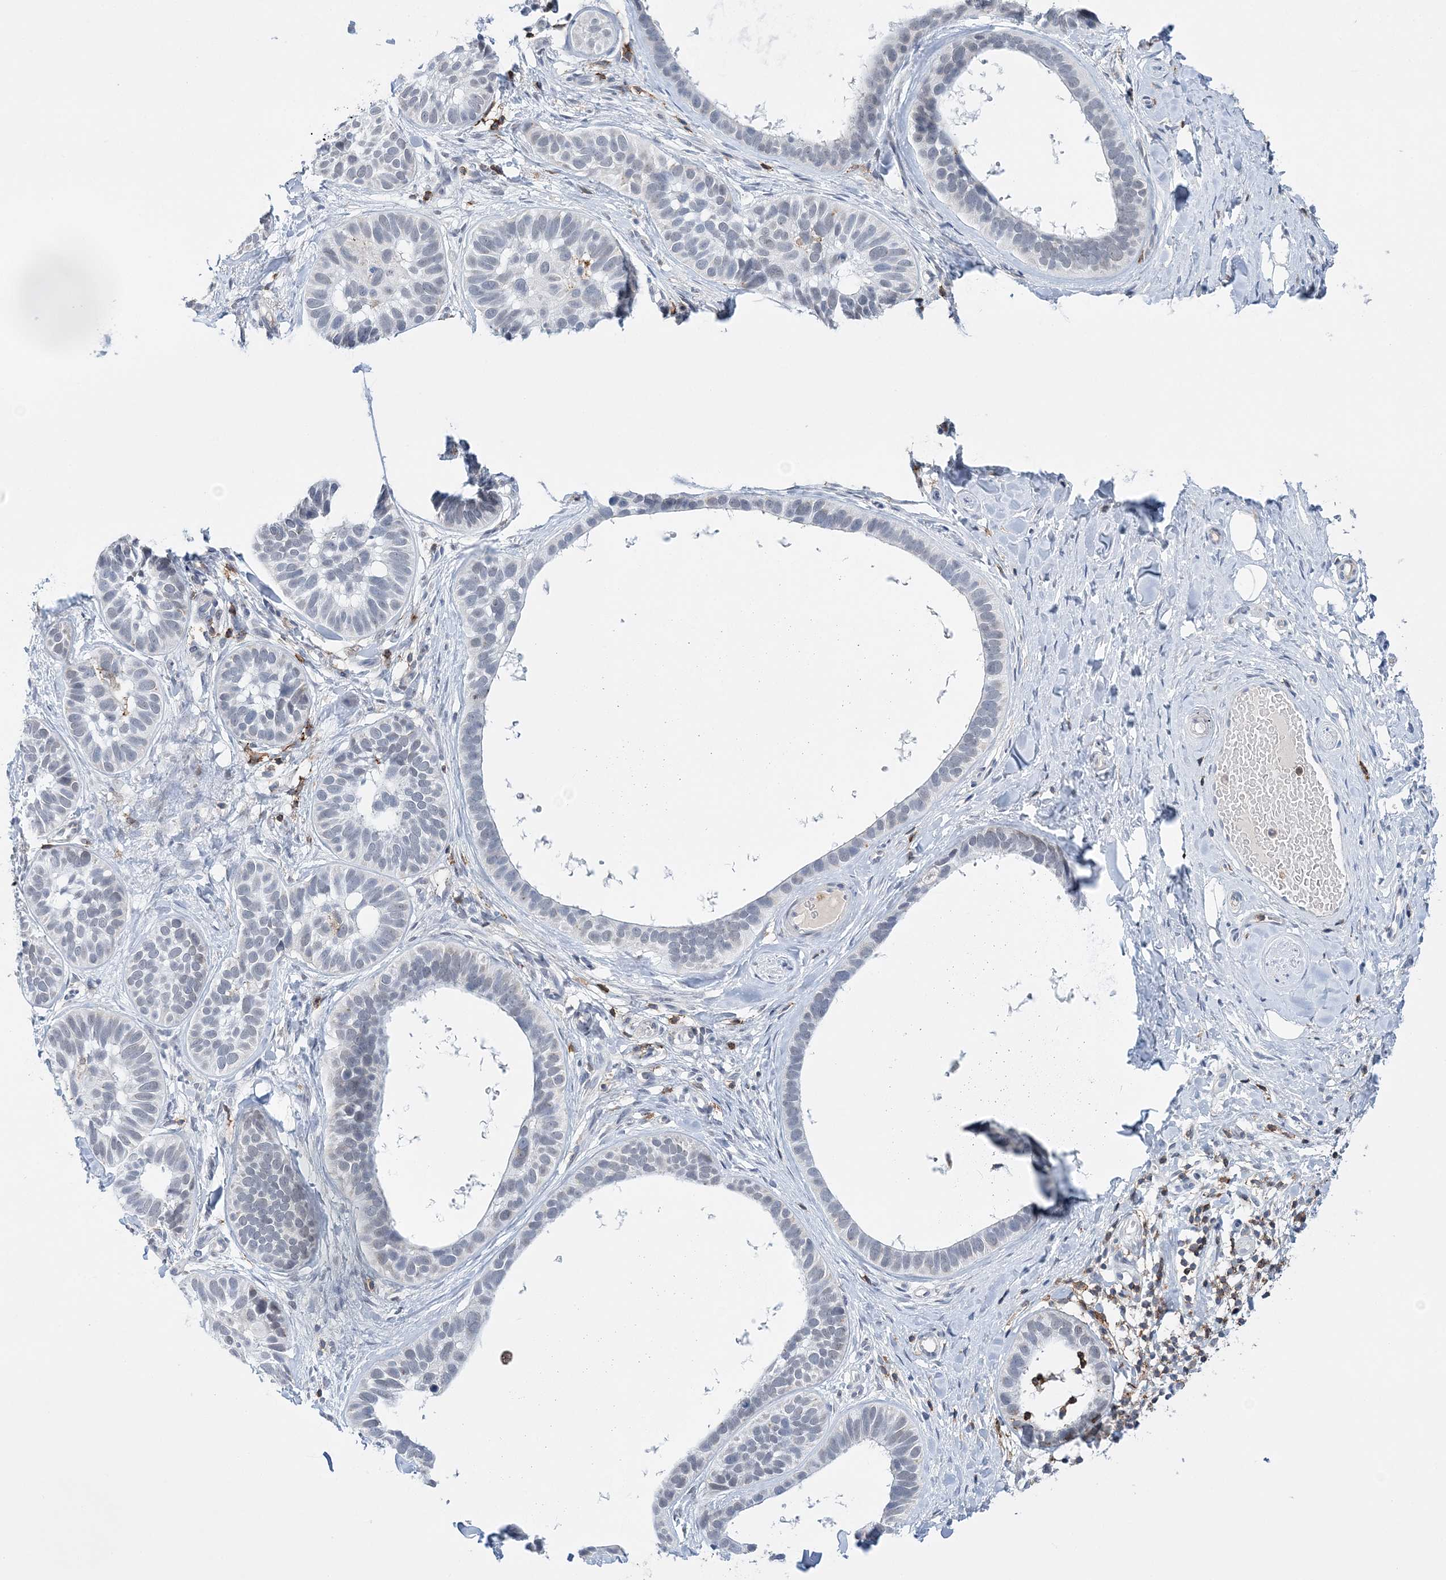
{"staining": {"intensity": "negative", "quantity": "none", "location": "none"}, "tissue": "skin cancer", "cell_type": "Tumor cells", "image_type": "cancer", "snomed": [{"axis": "morphology", "description": "Basal cell carcinoma"}, {"axis": "topography", "description": "Skin"}], "caption": "Micrograph shows no protein expression in tumor cells of skin cancer tissue.", "gene": "PRMT9", "patient": {"sex": "male", "age": 62}}